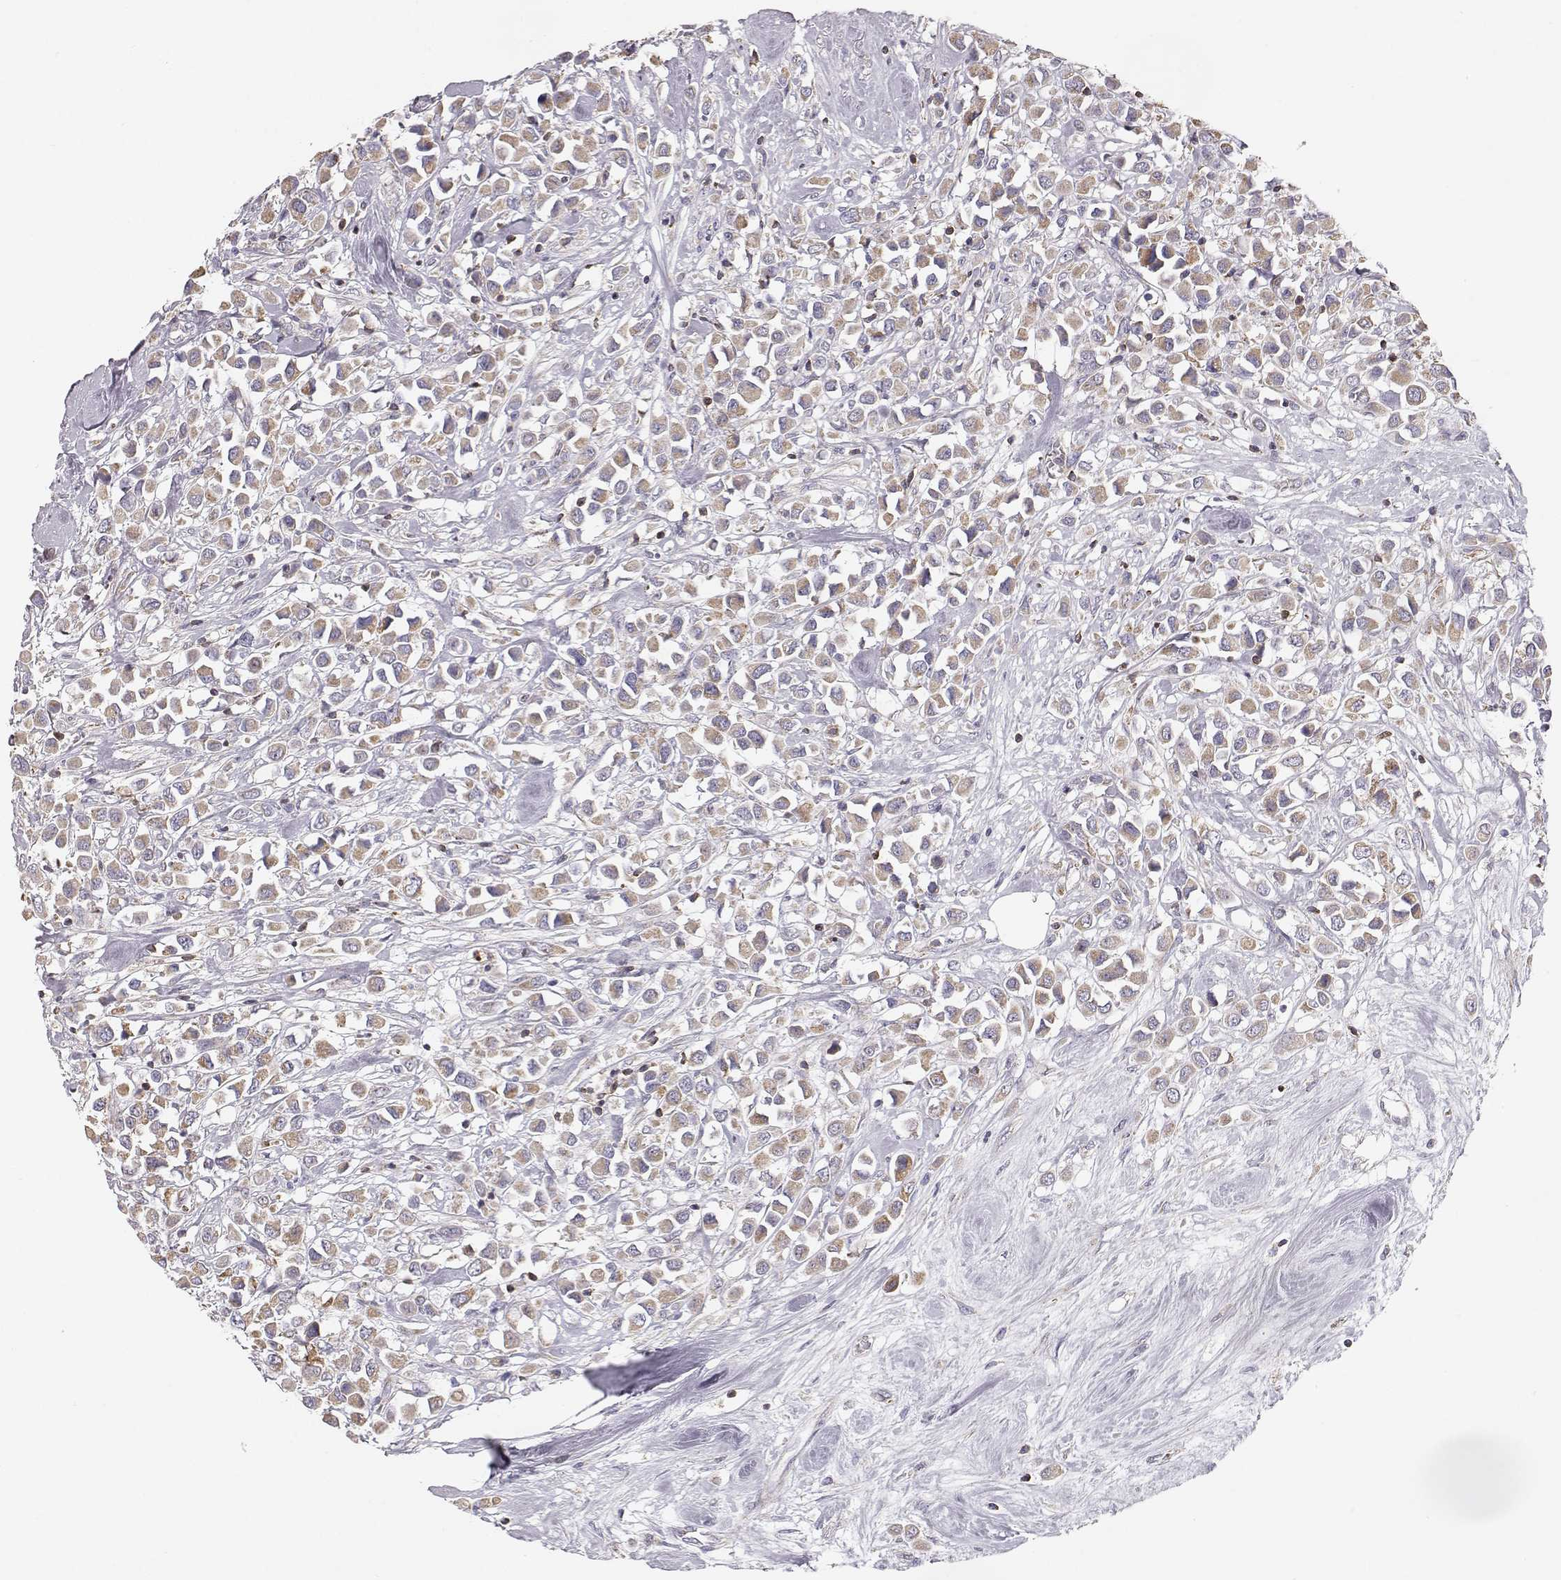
{"staining": {"intensity": "moderate", "quantity": ">75%", "location": "cytoplasmic/membranous"}, "tissue": "breast cancer", "cell_type": "Tumor cells", "image_type": "cancer", "snomed": [{"axis": "morphology", "description": "Duct carcinoma"}, {"axis": "topography", "description": "Breast"}], "caption": "Immunohistochemical staining of breast invasive ductal carcinoma demonstrates moderate cytoplasmic/membranous protein positivity in about >75% of tumor cells.", "gene": "GRAP2", "patient": {"sex": "female", "age": 61}}